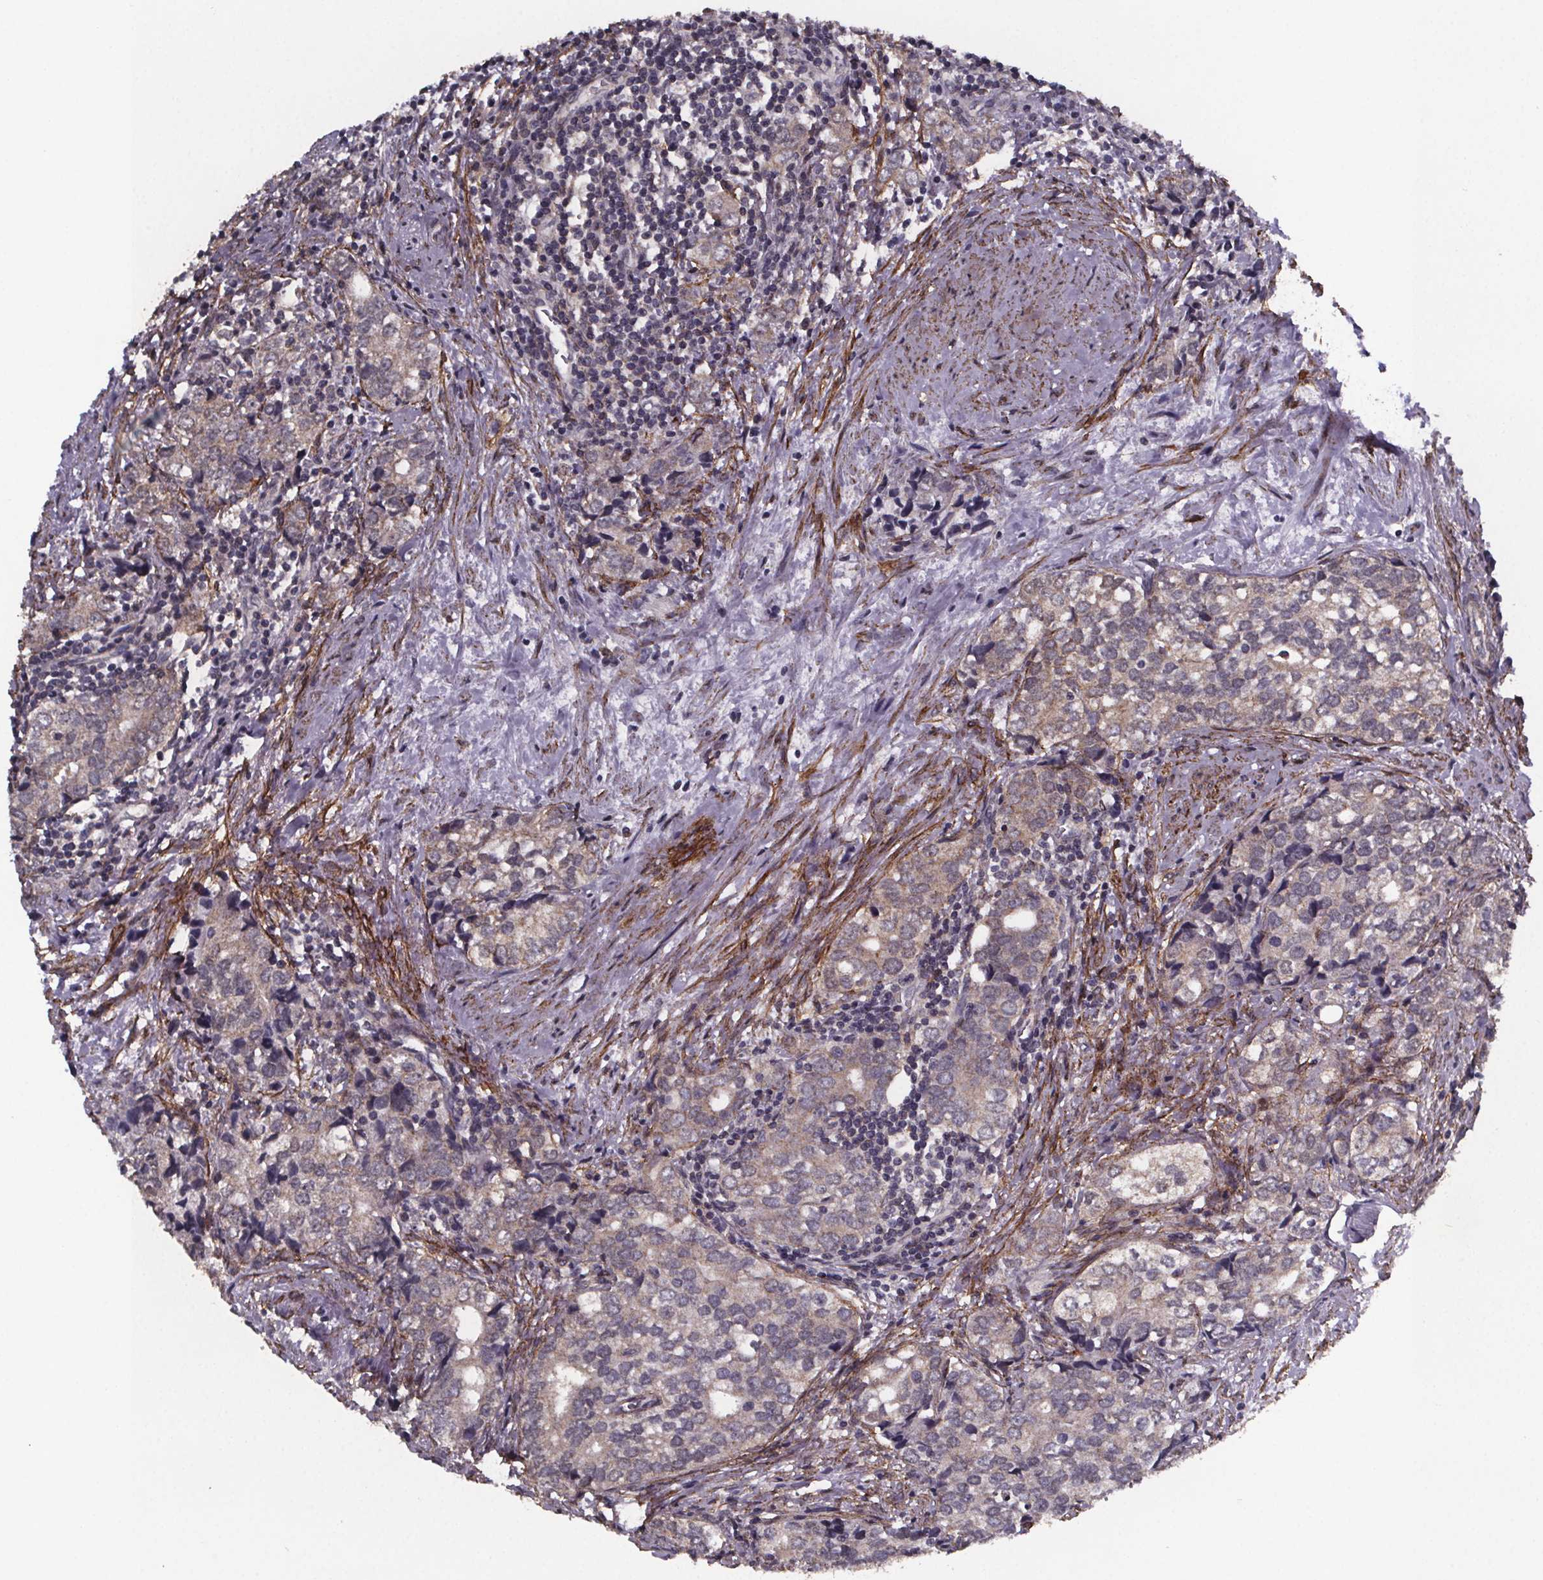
{"staining": {"intensity": "weak", "quantity": "<25%", "location": "cytoplasmic/membranous"}, "tissue": "prostate cancer", "cell_type": "Tumor cells", "image_type": "cancer", "snomed": [{"axis": "morphology", "description": "Adenocarcinoma, NOS"}, {"axis": "topography", "description": "Prostate and seminal vesicle, NOS"}], "caption": "Immunohistochemistry (IHC) image of adenocarcinoma (prostate) stained for a protein (brown), which displays no expression in tumor cells.", "gene": "PALLD", "patient": {"sex": "male", "age": 63}}